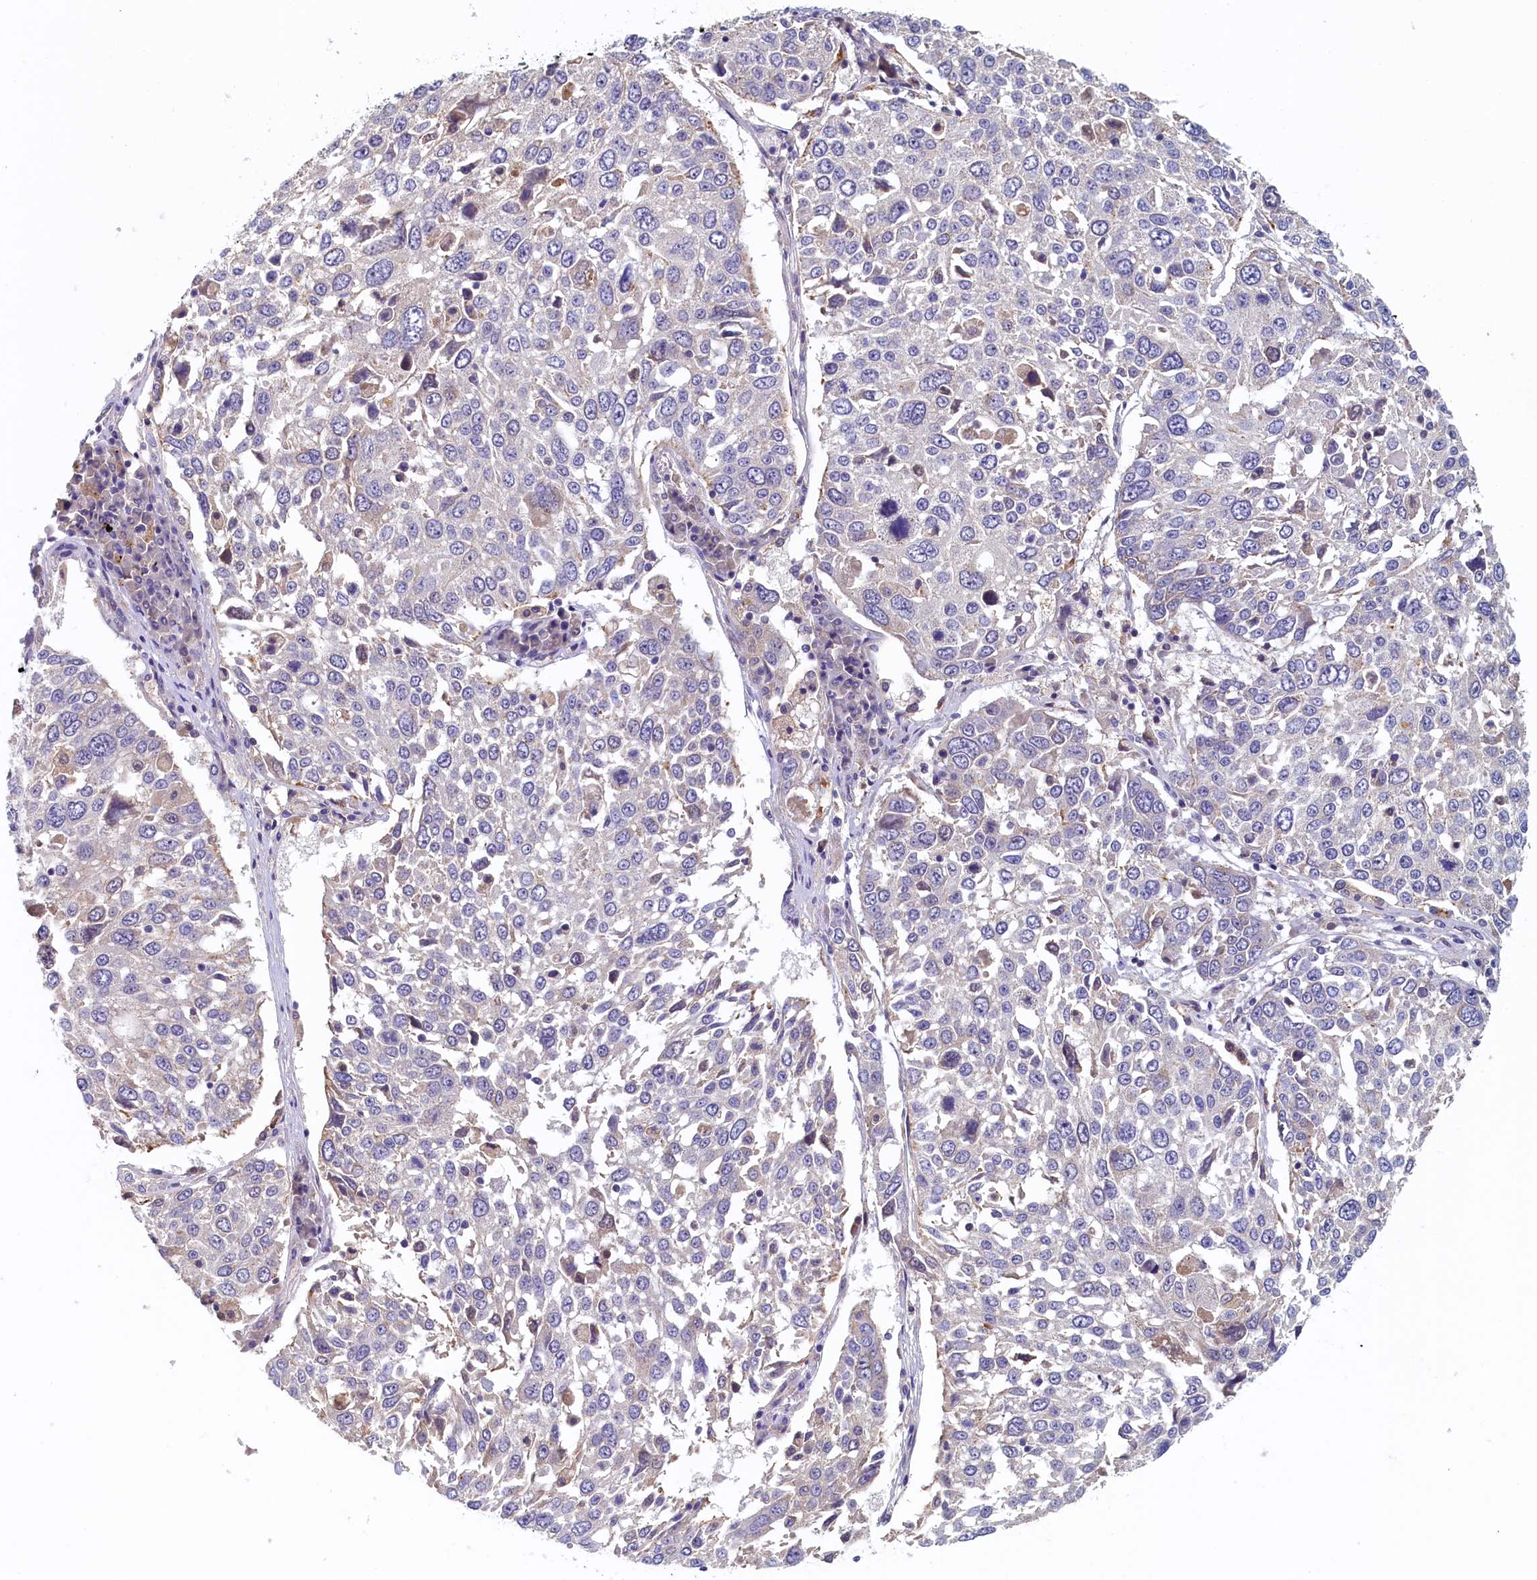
{"staining": {"intensity": "negative", "quantity": "none", "location": "none"}, "tissue": "lung cancer", "cell_type": "Tumor cells", "image_type": "cancer", "snomed": [{"axis": "morphology", "description": "Squamous cell carcinoma, NOS"}, {"axis": "topography", "description": "Lung"}], "caption": "The image shows no significant positivity in tumor cells of lung cancer. Nuclei are stained in blue.", "gene": "NUBP2", "patient": {"sex": "male", "age": 65}}